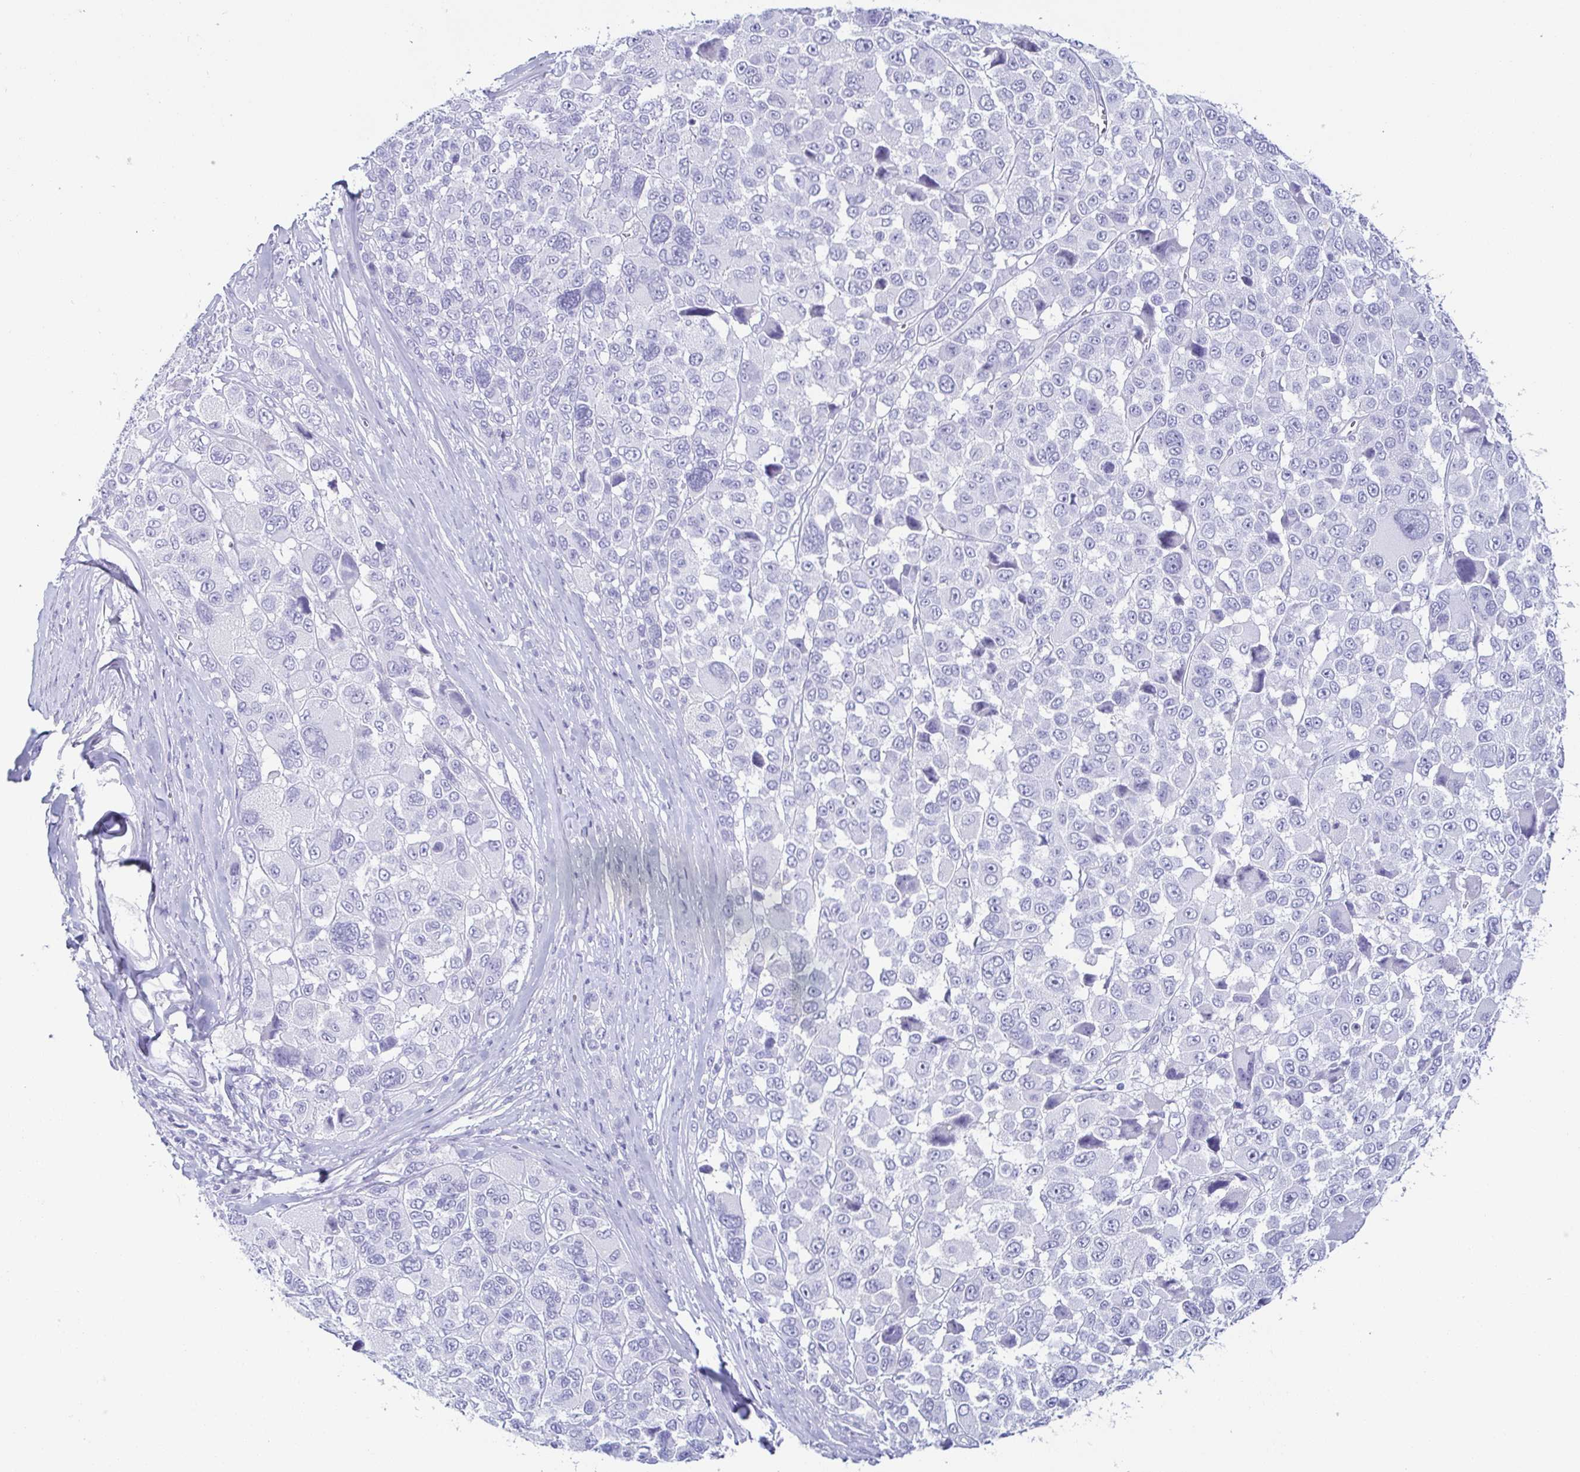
{"staining": {"intensity": "negative", "quantity": "none", "location": "none"}, "tissue": "melanoma", "cell_type": "Tumor cells", "image_type": "cancer", "snomed": [{"axis": "morphology", "description": "Malignant melanoma, NOS"}, {"axis": "topography", "description": "Skin"}], "caption": "Tumor cells are negative for brown protein staining in malignant melanoma.", "gene": "ZG16B", "patient": {"sex": "female", "age": 66}}